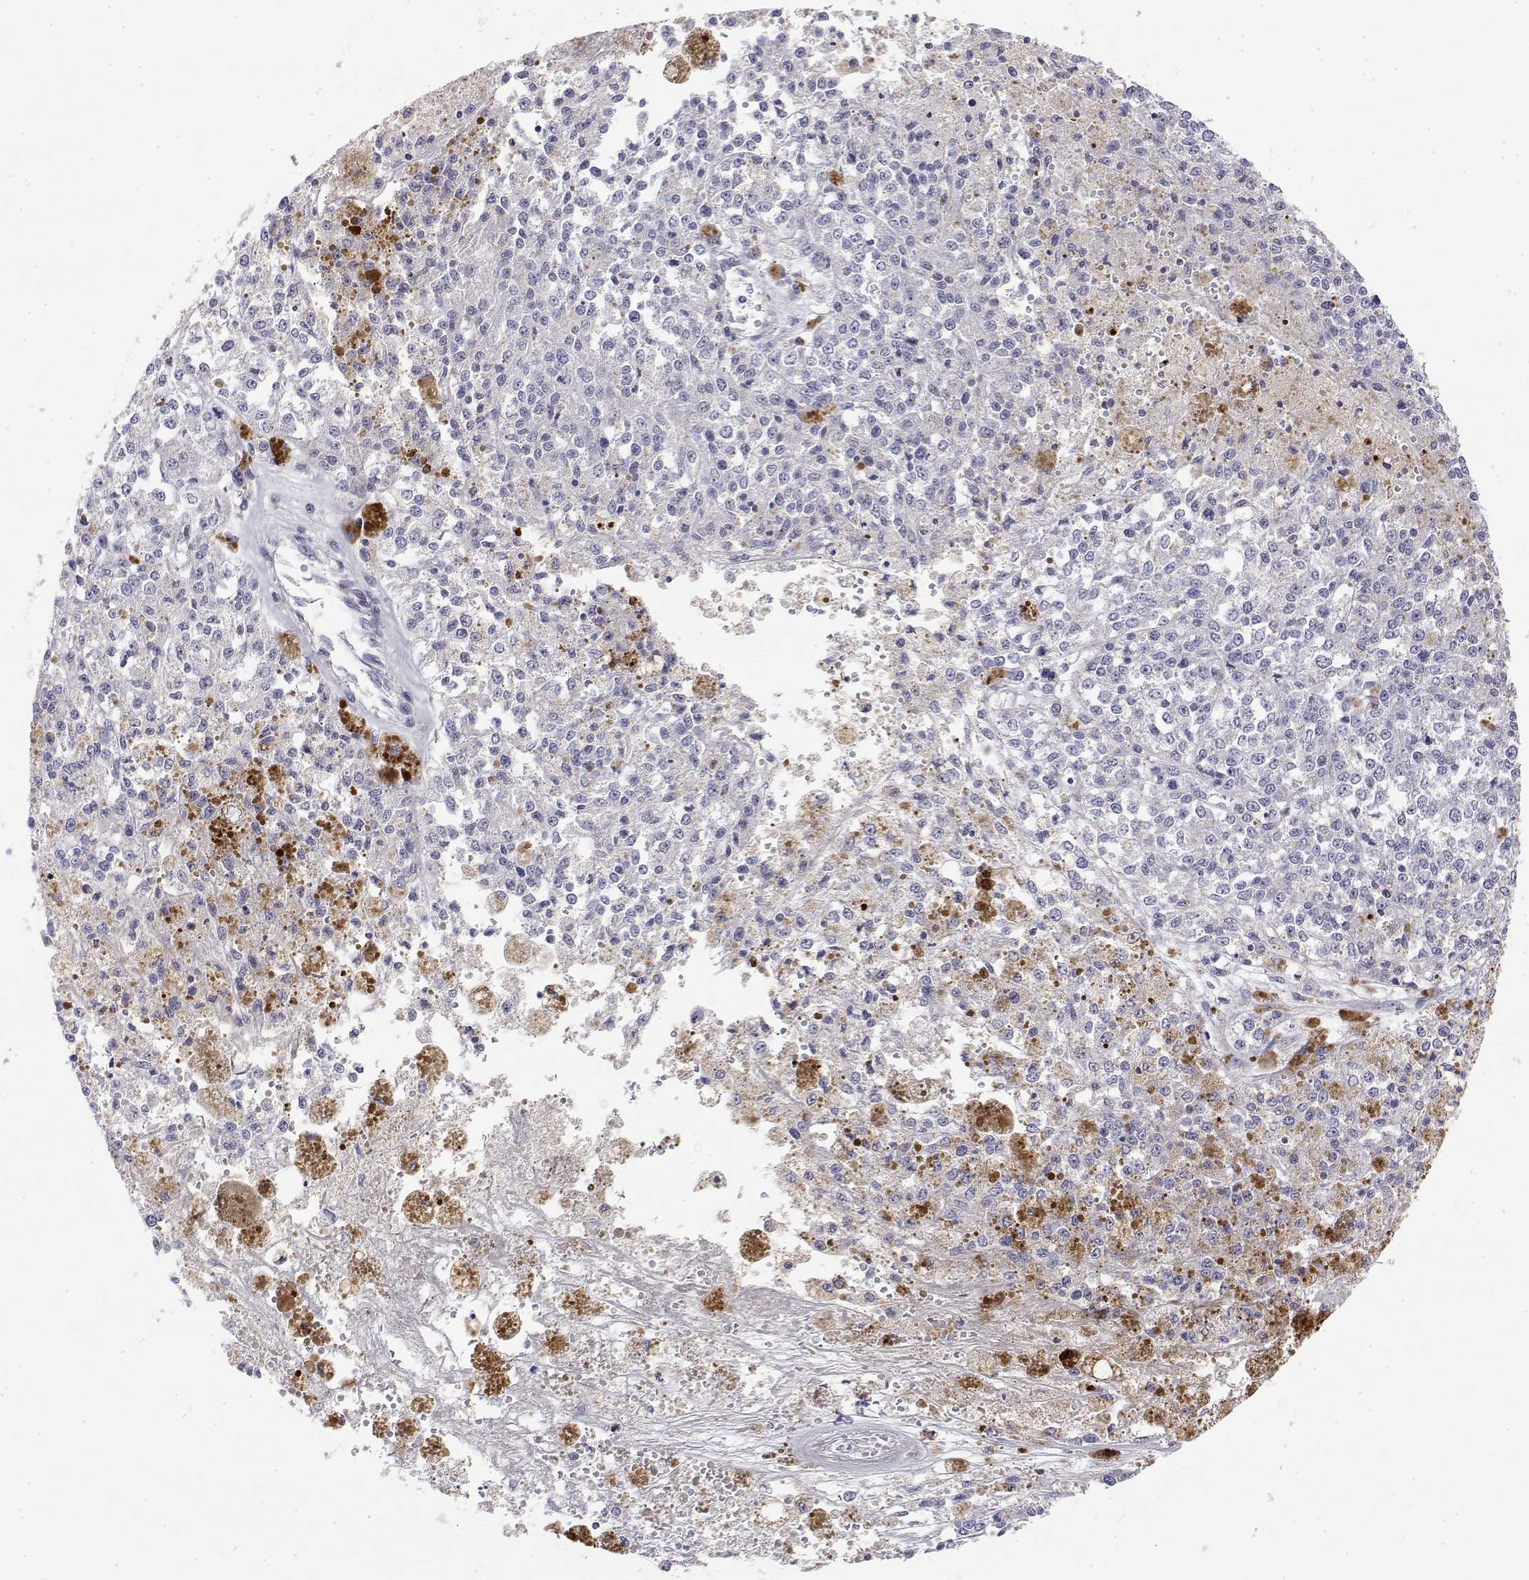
{"staining": {"intensity": "negative", "quantity": "none", "location": "none"}, "tissue": "melanoma", "cell_type": "Tumor cells", "image_type": "cancer", "snomed": [{"axis": "morphology", "description": "Malignant melanoma, Metastatic site"}, {"axis": "topography", "description": "Lymph node"}], "caption": "Tumor cells show no significant protein staining in melanoma.", "gene": "GGACT", "patient": {"sex": "female", "age": 64}}